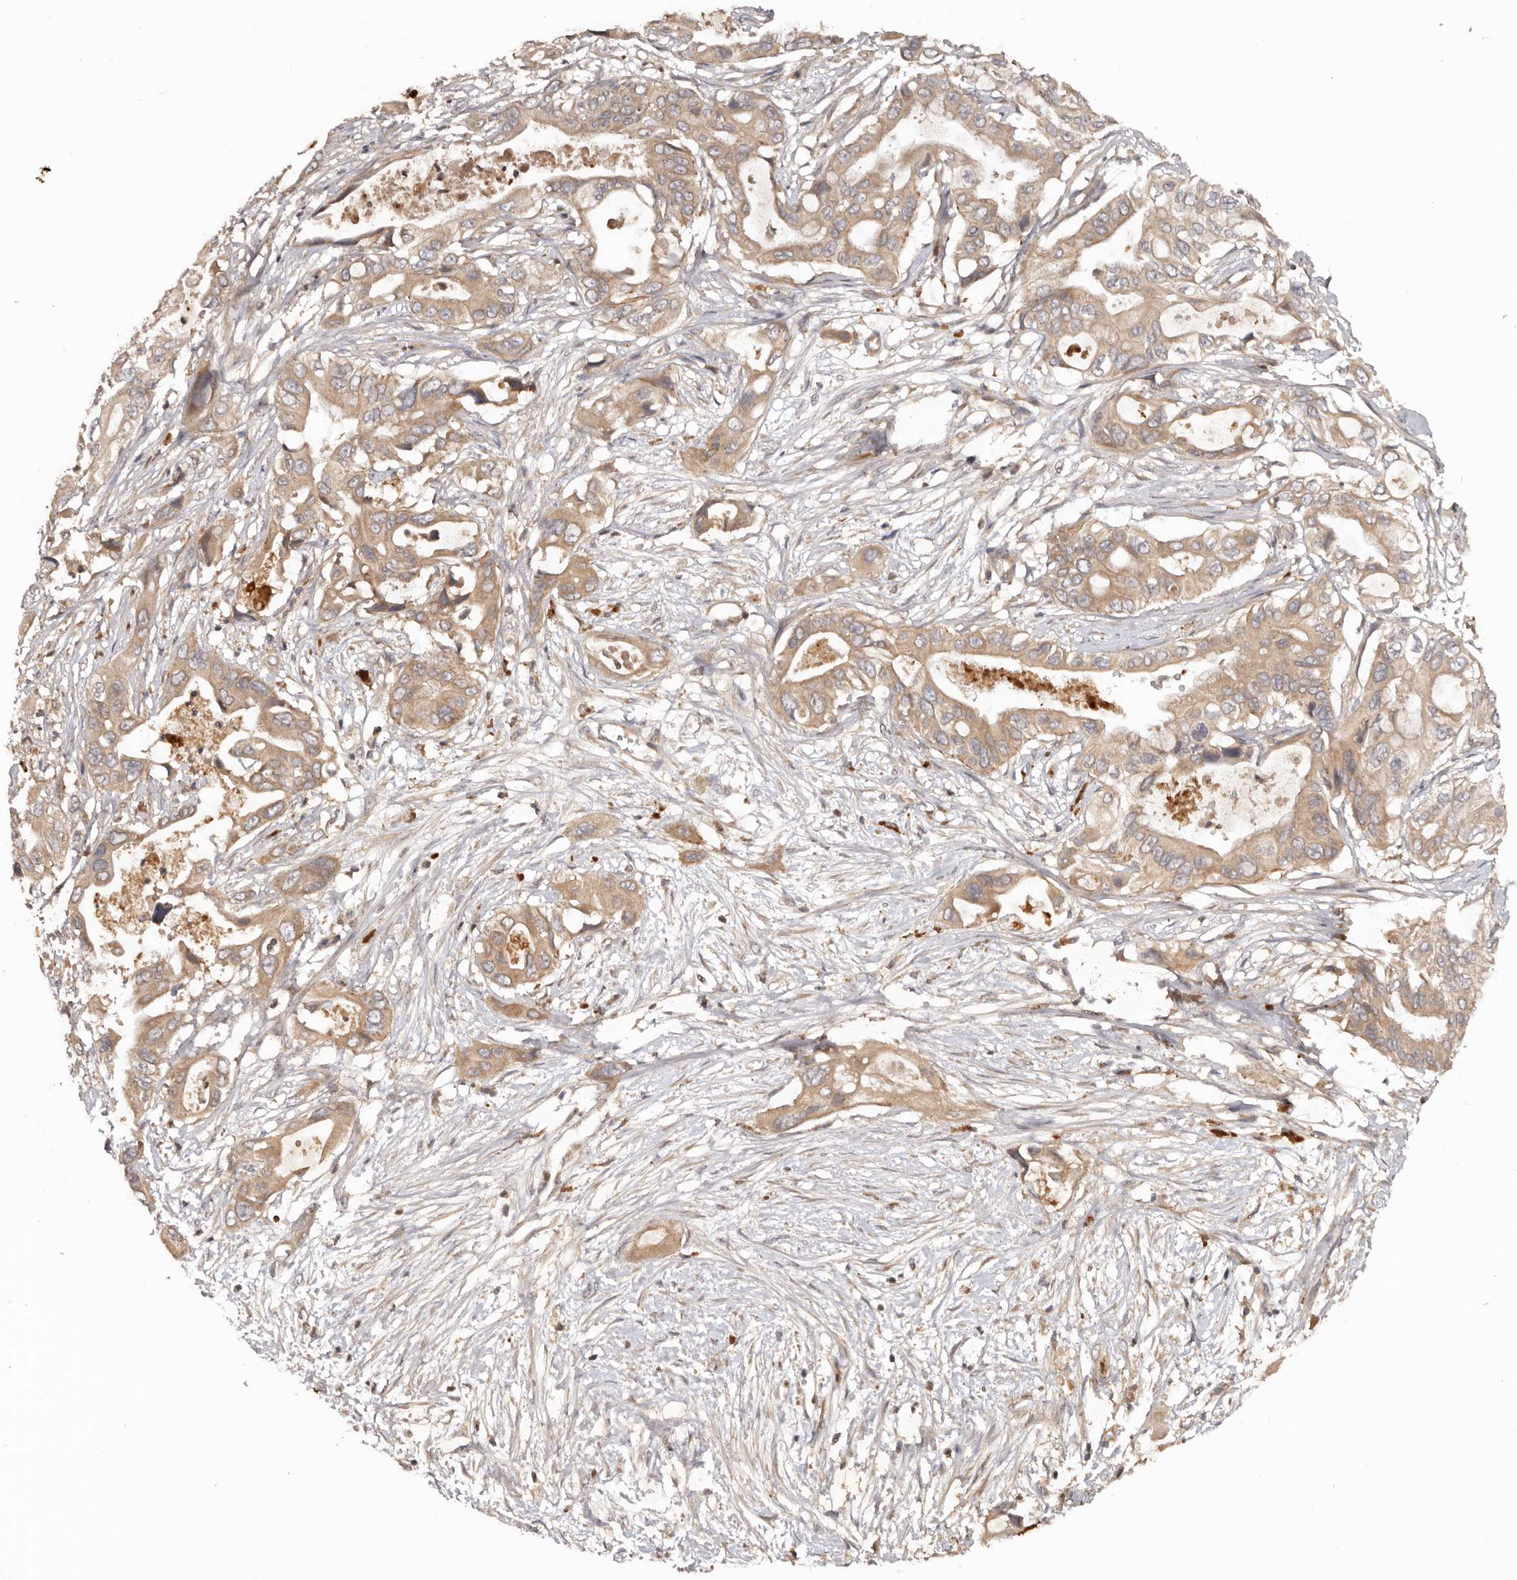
{"staining": {"intensity": "moderate", "quantity": ">75%", "location": "cytoplasmic/membranous"}, "tissue": "pancreatic cancer", "cell_type": "Tumor cells", "image_type": "cancer", "snomed": [{"axis": "morphology", "description": "Adenocarcinoma, NOS"}, {"axis": "topography", "description": "Pancreas"}], "caption": "IHC (DAB (3,3'-diaminobenzidine)) staining of pancreatic cancer reveals moderate cytoplasmic/membranous protein expression in approximately >75% of tumor cells.", "gene": "PKIB", "patient": {"sex": "male", "age": 66}}